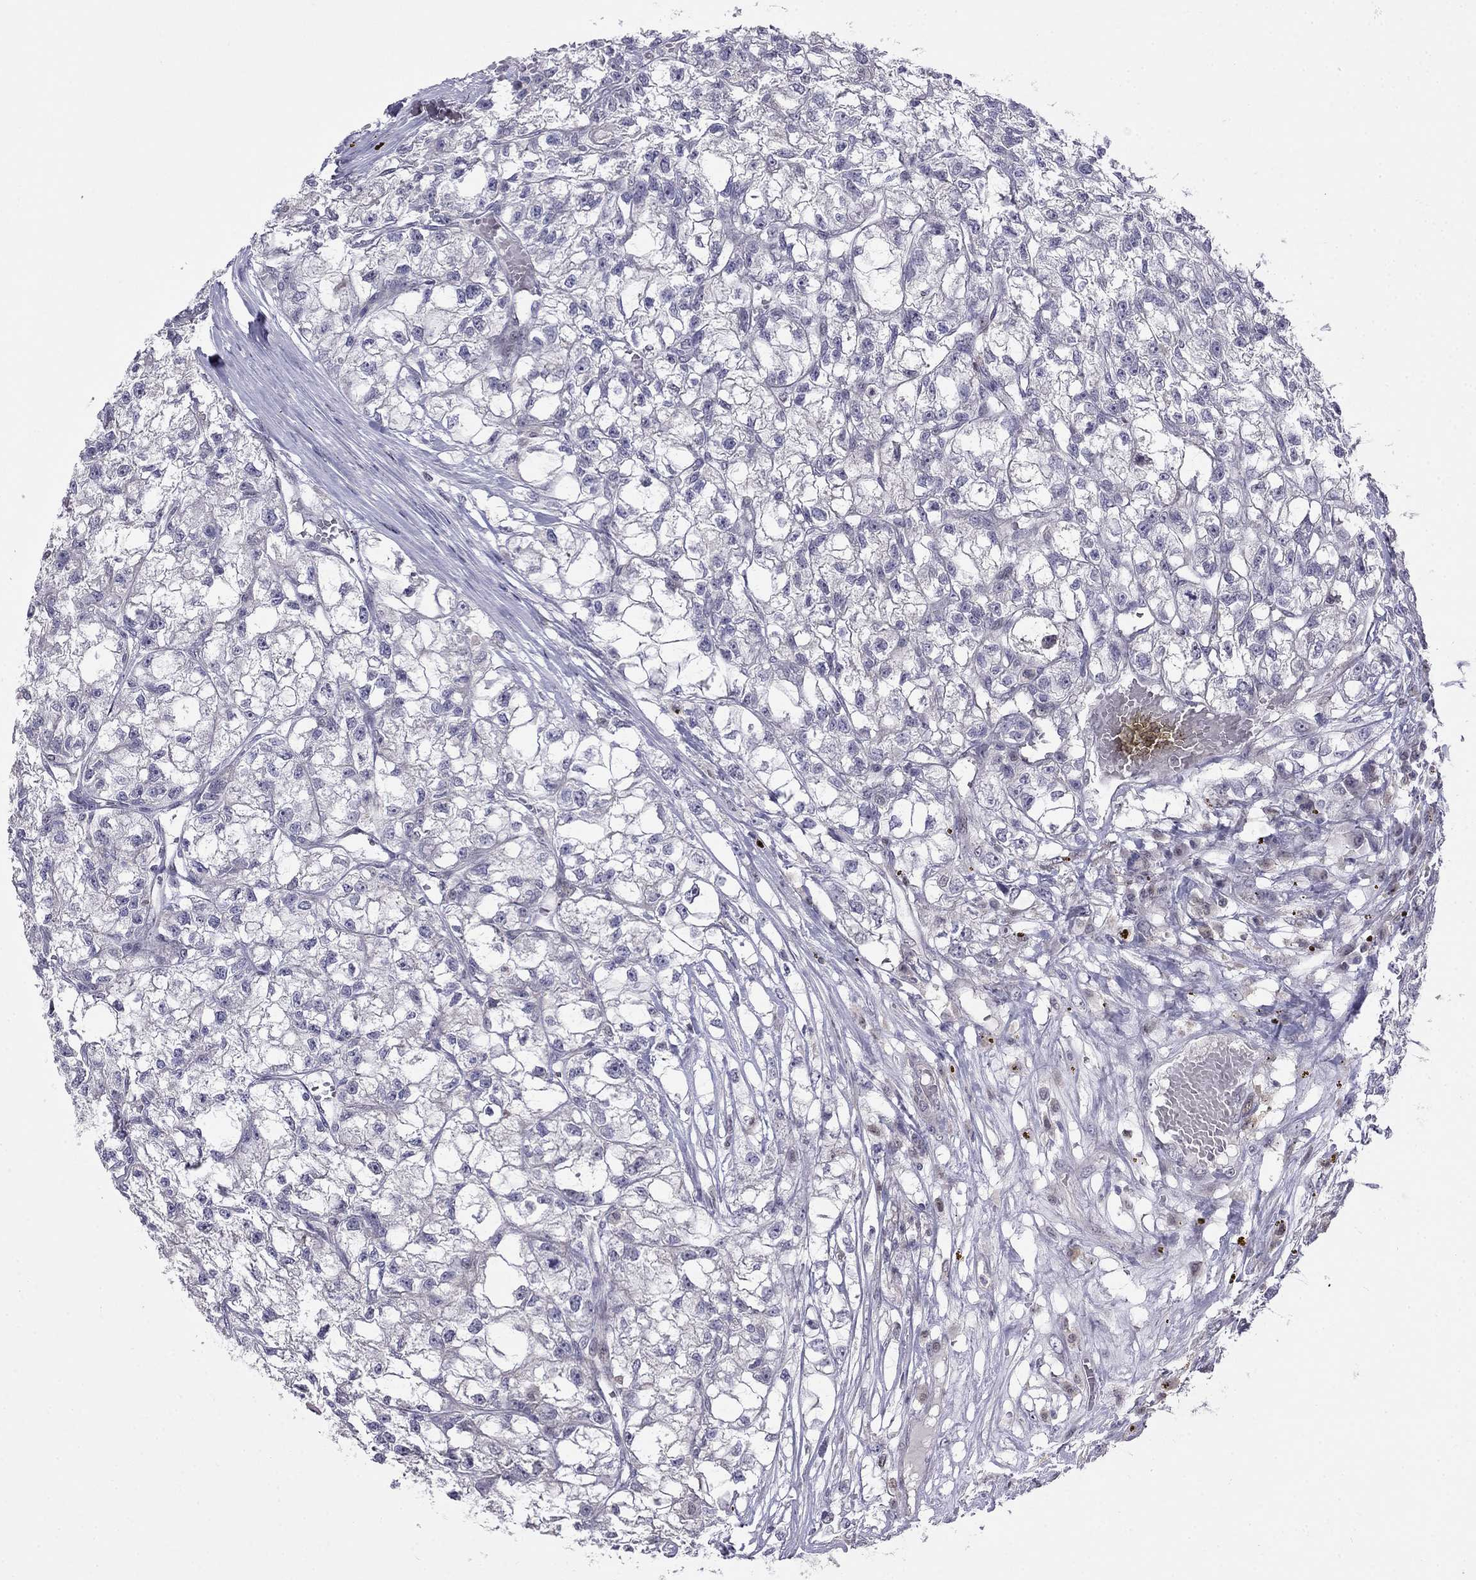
{"staining": {"intensity": "negative", "quantity": "none", "location": "none"}, "tissue": "renal cancer", "cell_type": "Tumor cells", "image_type": "cancer", "snomed": [{"axis": "morphology", "description": "Adenocarcinoma, NOS"}, {"axis": "topography", "description": "Kidney"}], "caption": "DAB immunohistochemical staining of human renal adenocarcinoma exhibits no significant staining in tumor cells.", "gene": "LRRC39", "patient": {"sex": "male", "age": 56}}